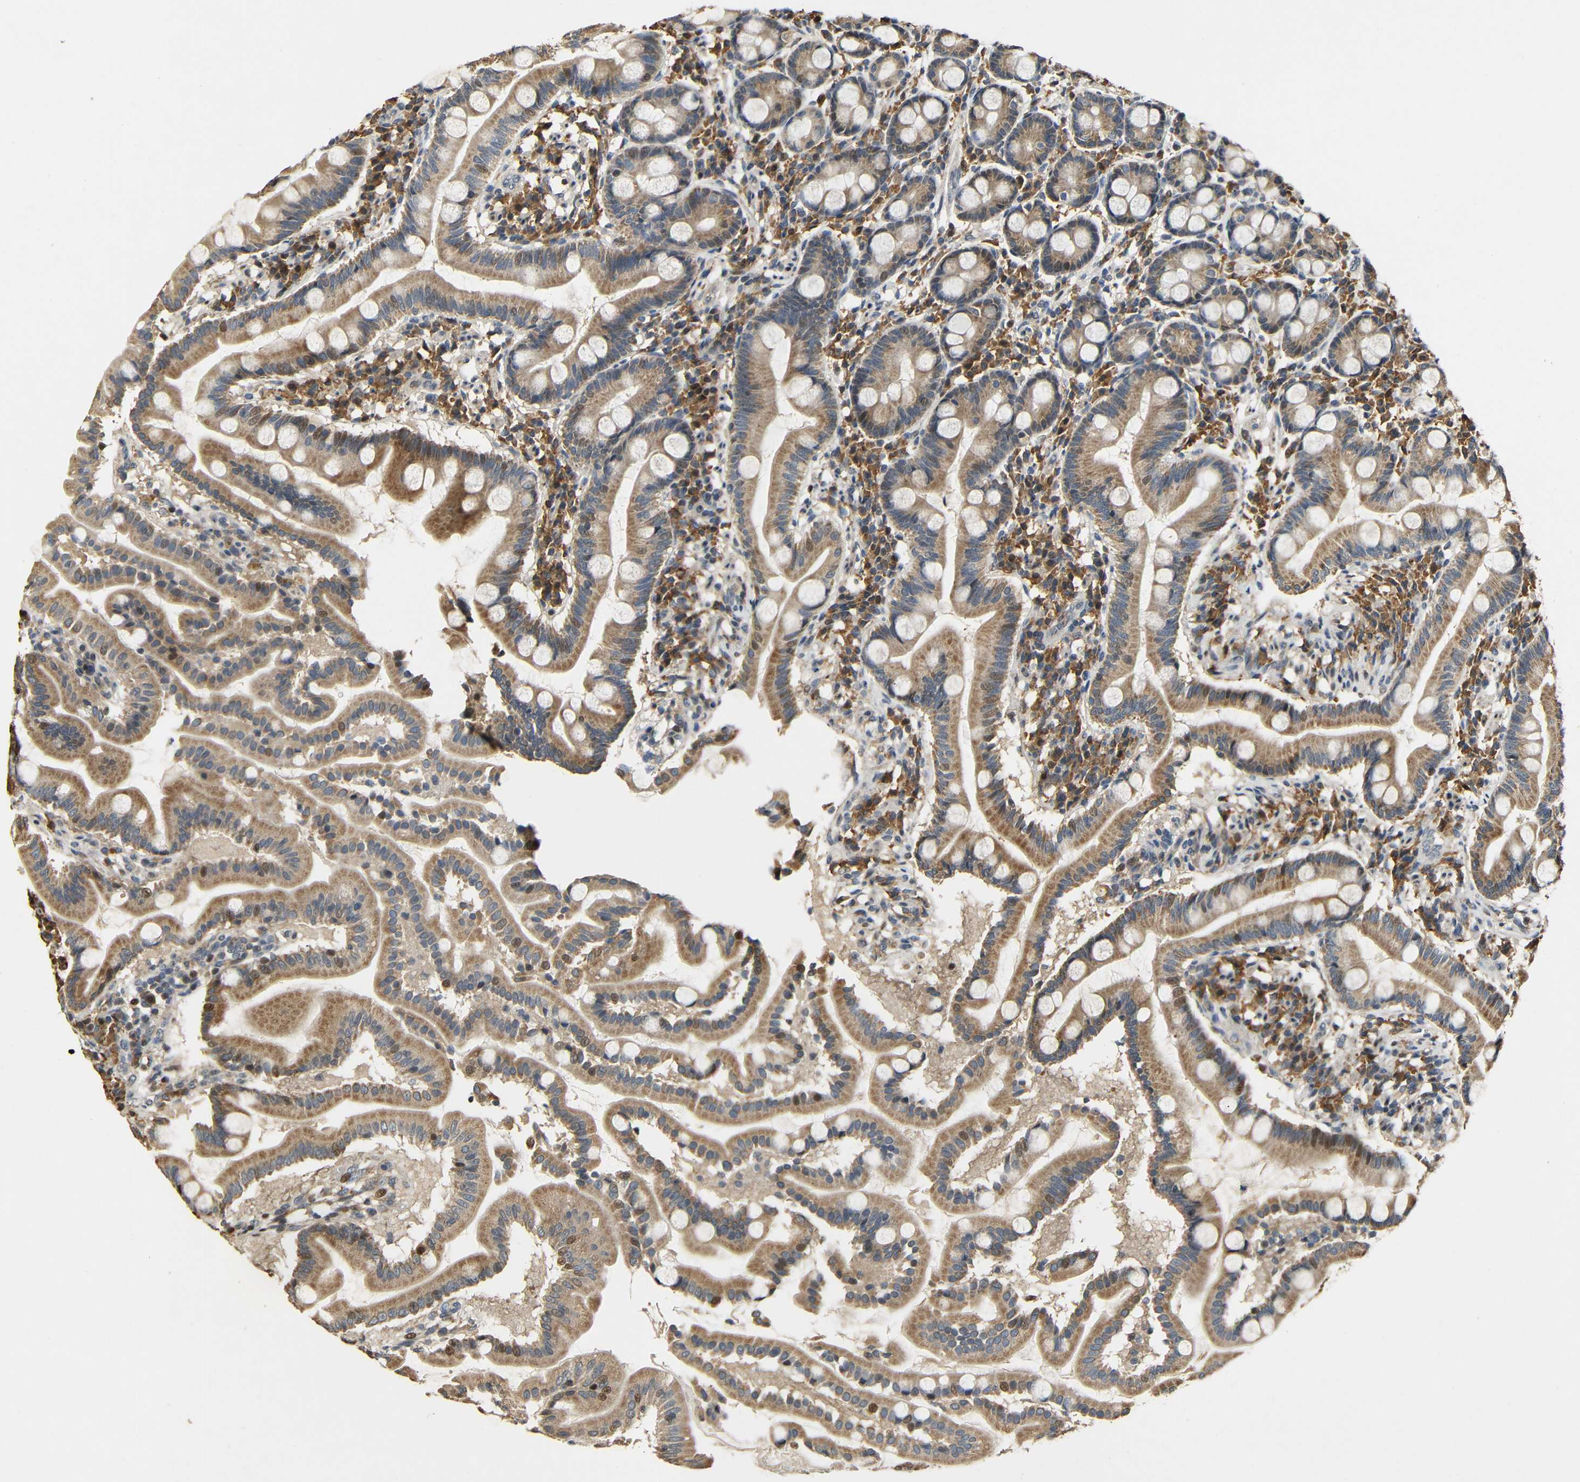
{"staining": {"intensity": "moderate", "quantity": ">75%", "location": "cytoplasmic/membranous,nuclear"}, "tissue": "duodenum", "cell_type": "Glandular cells", "image_type": "normal", "snomed": [{"axis": "morphology", "description": "Normal tissue, NOS"}, {"axis": "topography", "description": "Duodenum"}], "caption": "Glandular cells display medium levels of moderate cytoplasmic/membranous,nuclear expression in approximately >75% of cells in benign duodenum.", "gene": "KAZALD1", "patient": {"sex": "male", "age": 50}}